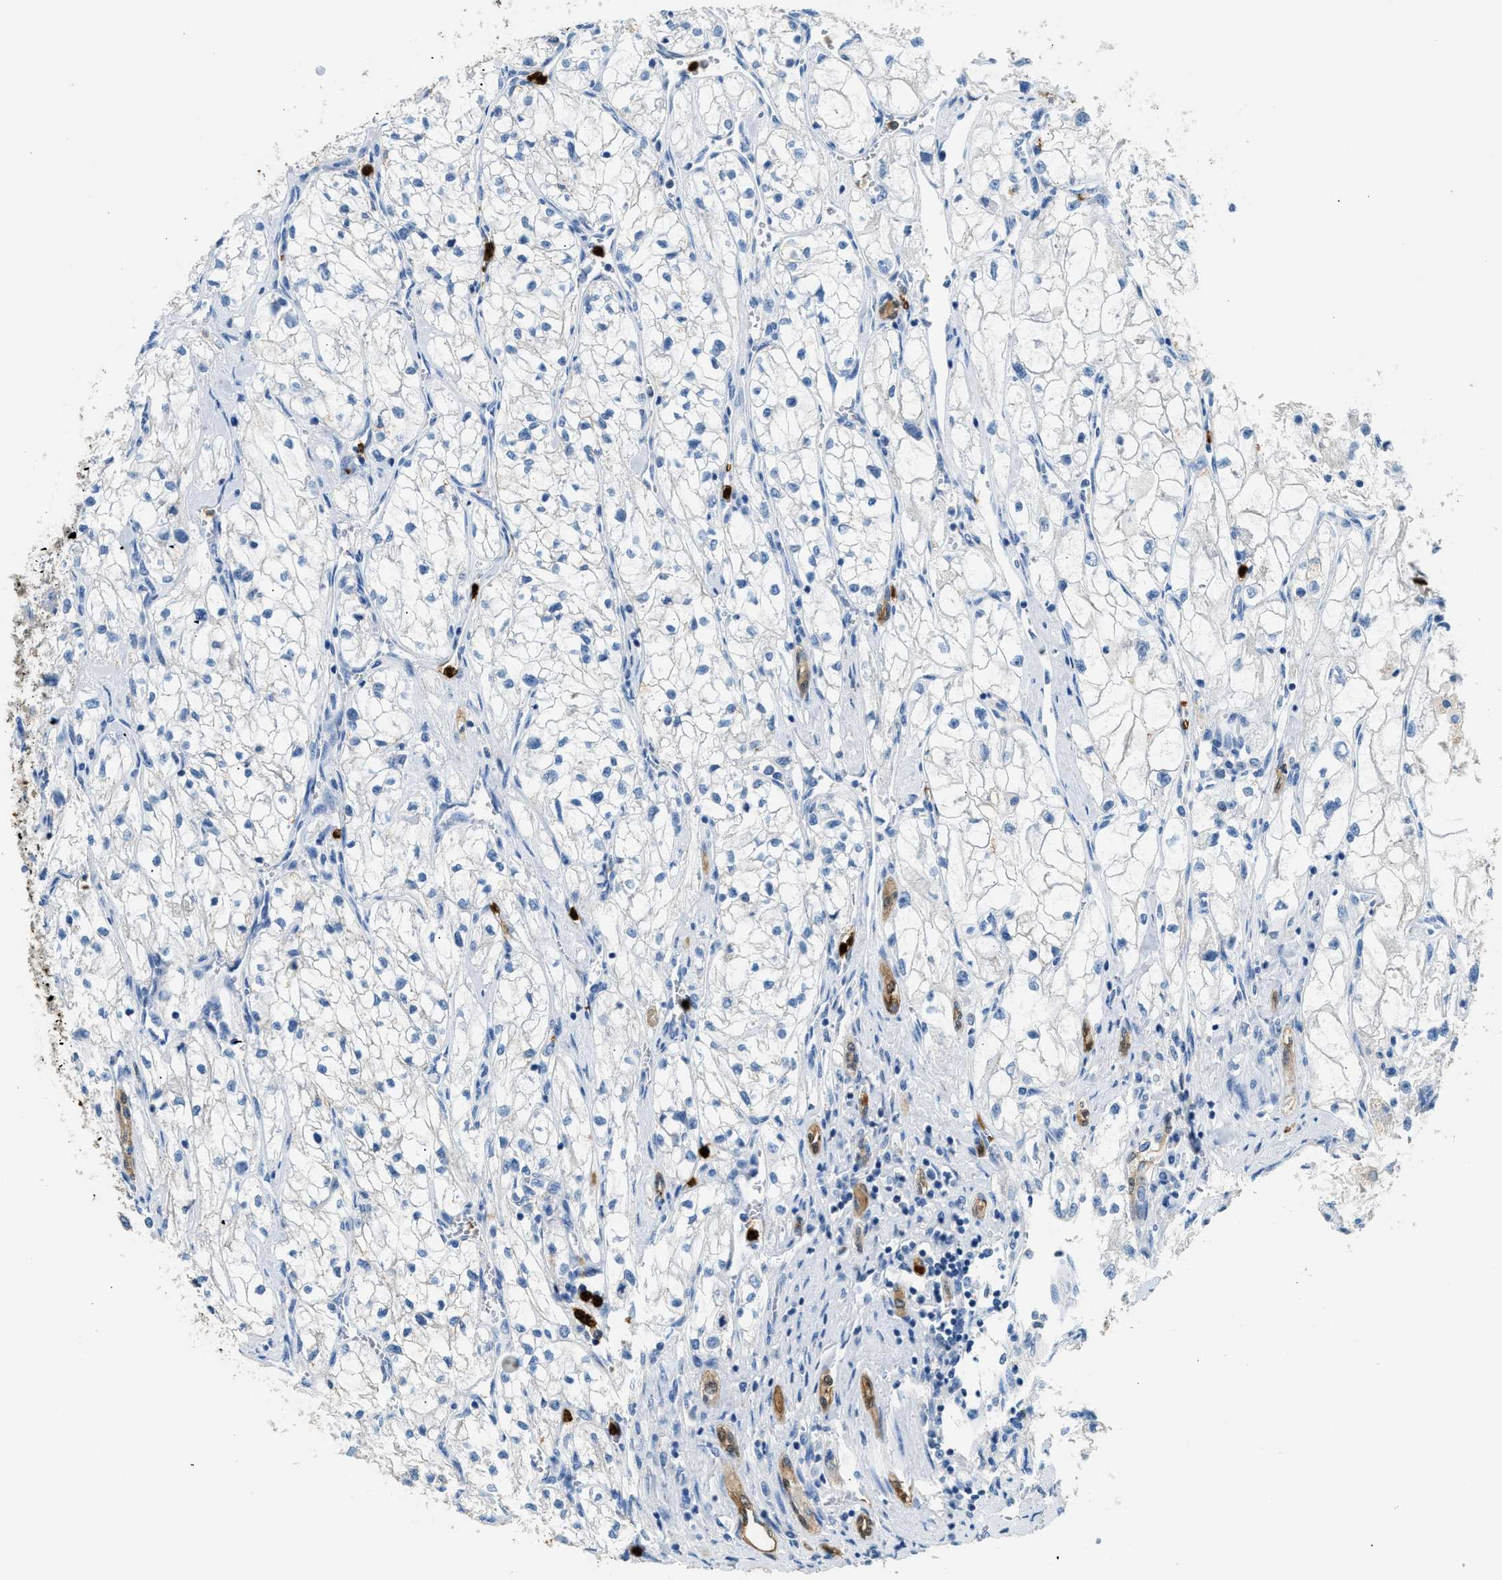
{"staining": {"intensity": "negative", "quantity": "none", "location": "none"}, "tissue": "renal cancer", "cell_type": "Tumor cells", "image_type": "cancer", "snomed": [{"axis": "morphology", "description": "Adenocarcinoma, NOS"}, {"axis": "topography", "description": "Kidney"}], "caption": "Tumor cells are negative for brown protein staining in adenocarcinoma (renal).", "gene": "ANXA3", "patient": {"sex": "female", "age": 70}}